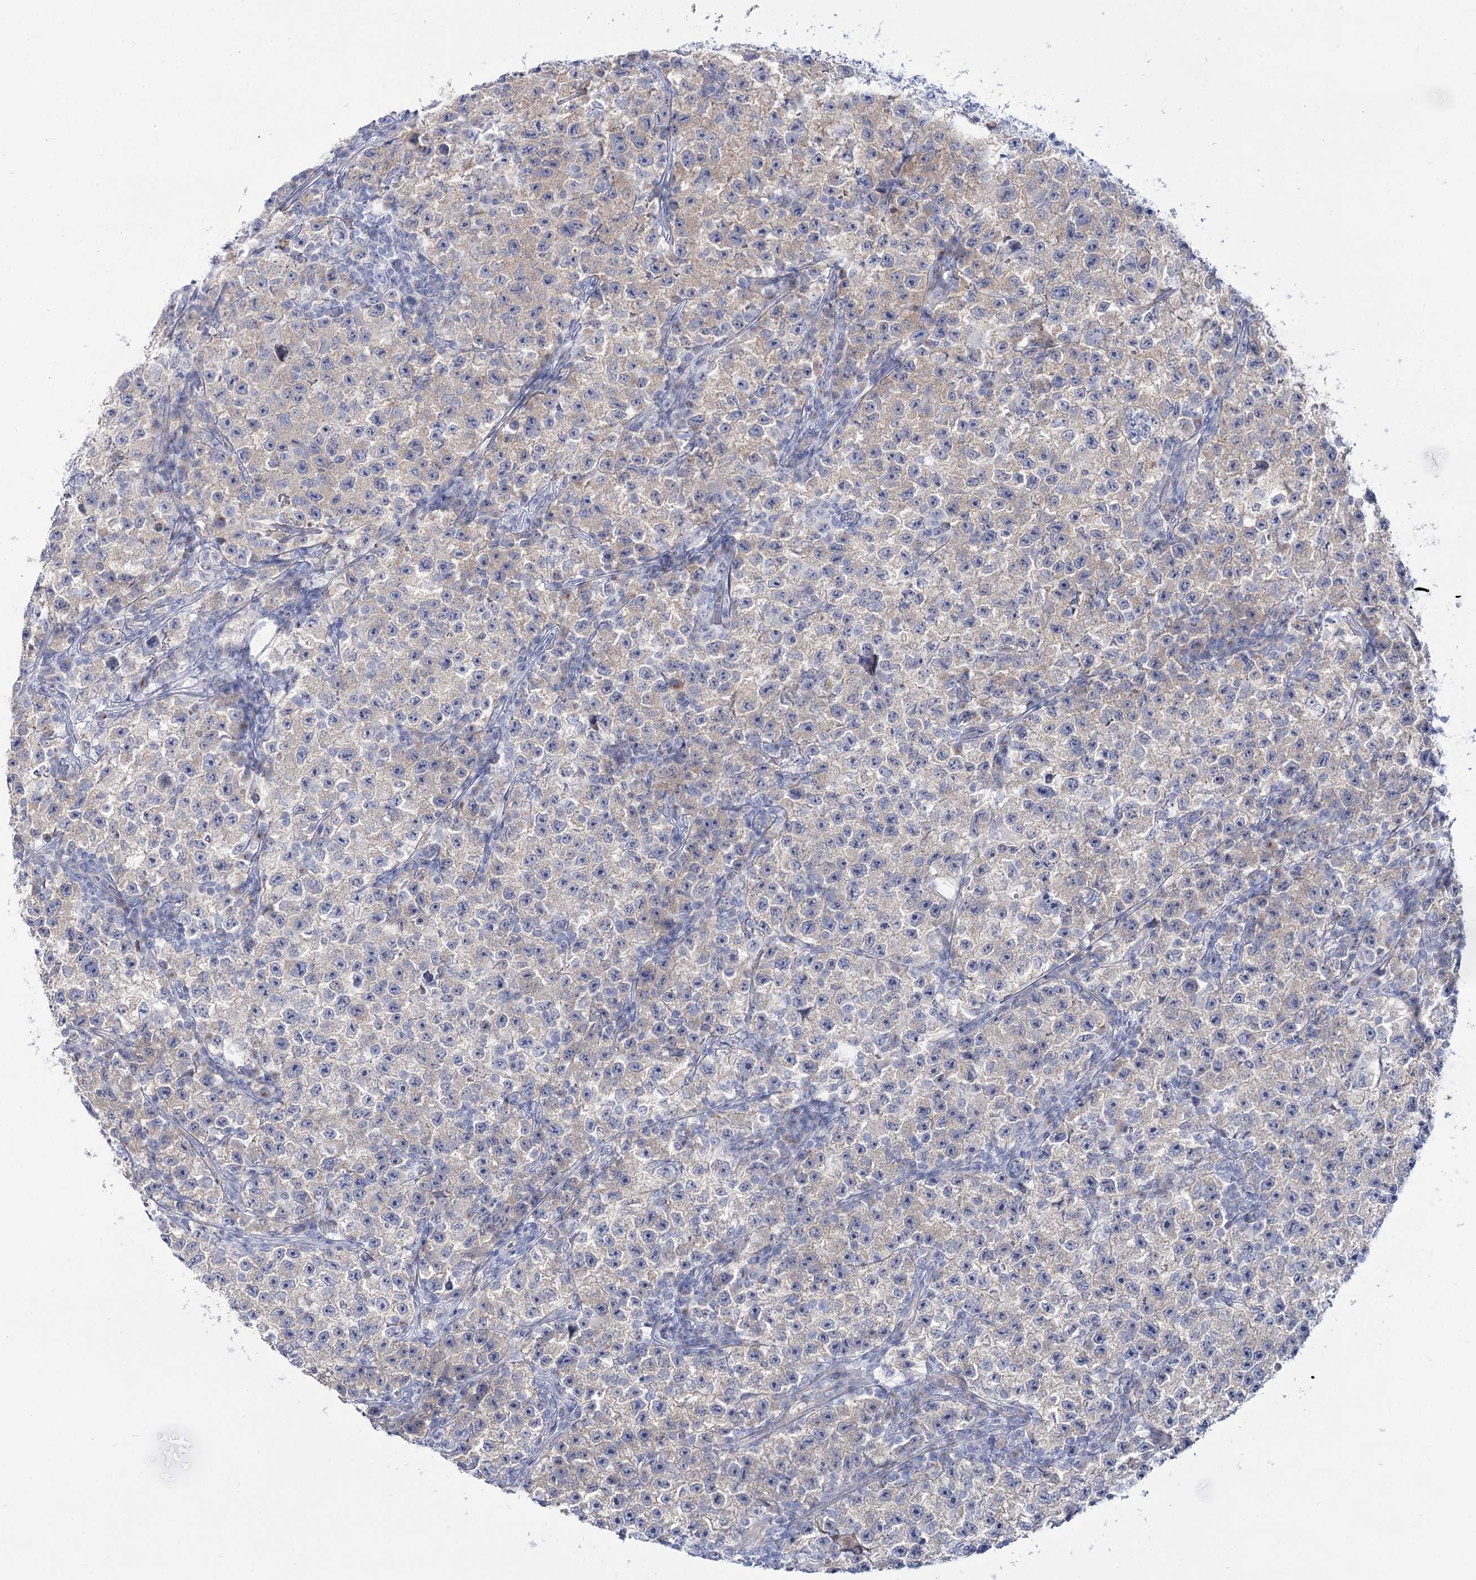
{"staining": {"intensity": "negative", "quantity": "none", "location": "none"}, "tissue": "testis cancer", "cell_type": "Tumor cells", "image_type": "cancer", "snomed": [{"axis": "morphology", "description": "Seminoma, NOS"}, {"axis": "topography", "description": "Testis"}], "caption": "IHC image of human seminoma (testis) stained for a protein (brown), which displays no staining in tumor cells.", "gene": "SUOX", "patient": {"sex": "male", "age": 22}}